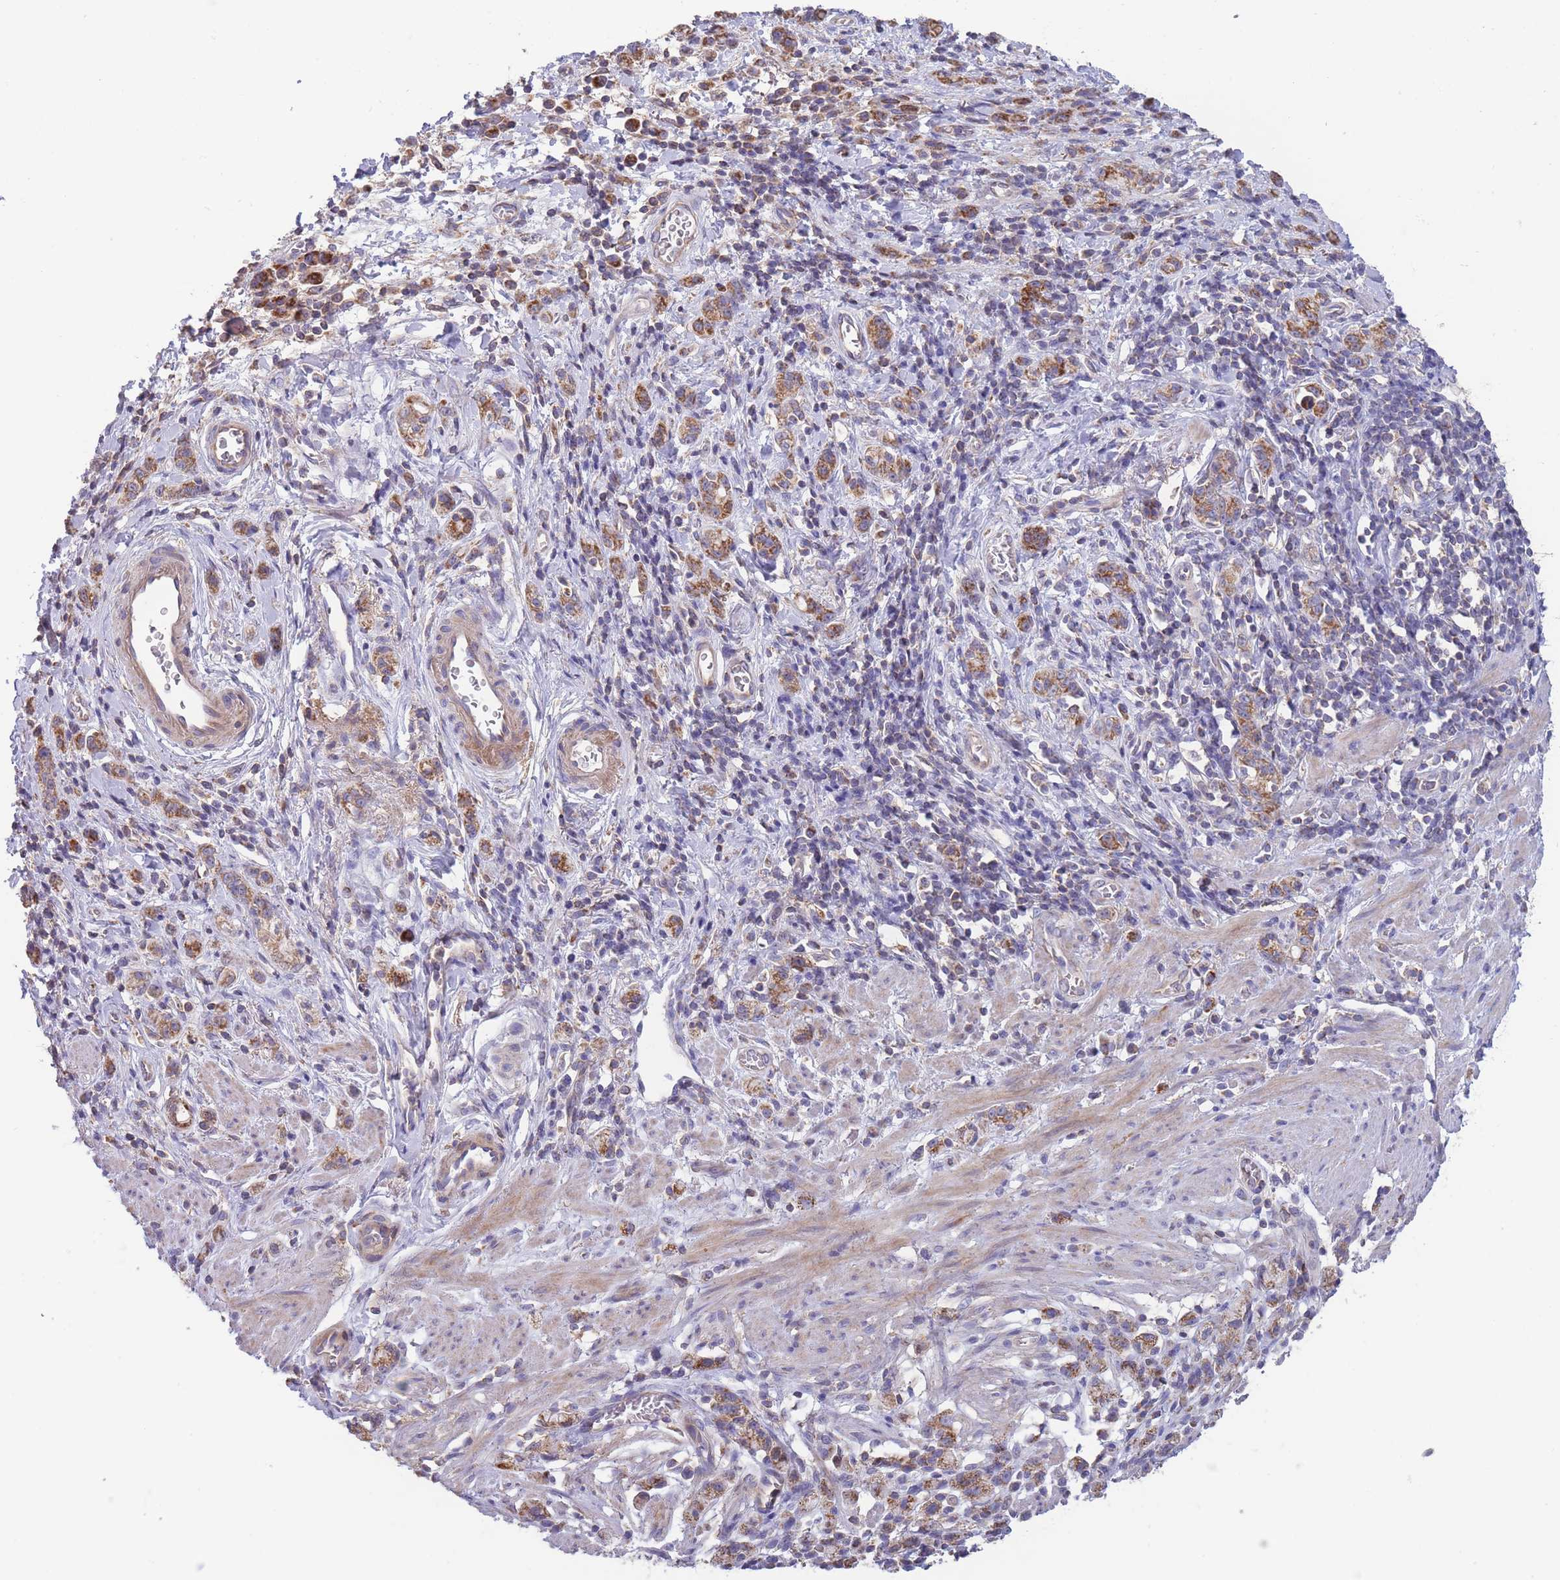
{"staining": {"intensity": "moderate", "quantity": ">75%", "location": "cytoplasmic/membranous"}, "tissue": "stomach cancer", "cell_type": "Tumor cells", "image_type": "cancer", "snomed": [{"axis": "morphology", "description": "Adenocarcinoma, NOS"}, {"axis": "topography", "description": "Stomach"}], "caption": "Stomach adenocarcinoma was stained to show a protein in brown. There is medium levels of moderate cytoplasmic/membranous staining in about >75% of tumor cells. (brown staining indicates protein expression, while blue staining denotes nuclei).", "gene": "SLC25A42", "patient": {"sex": "male", "age": 77}}